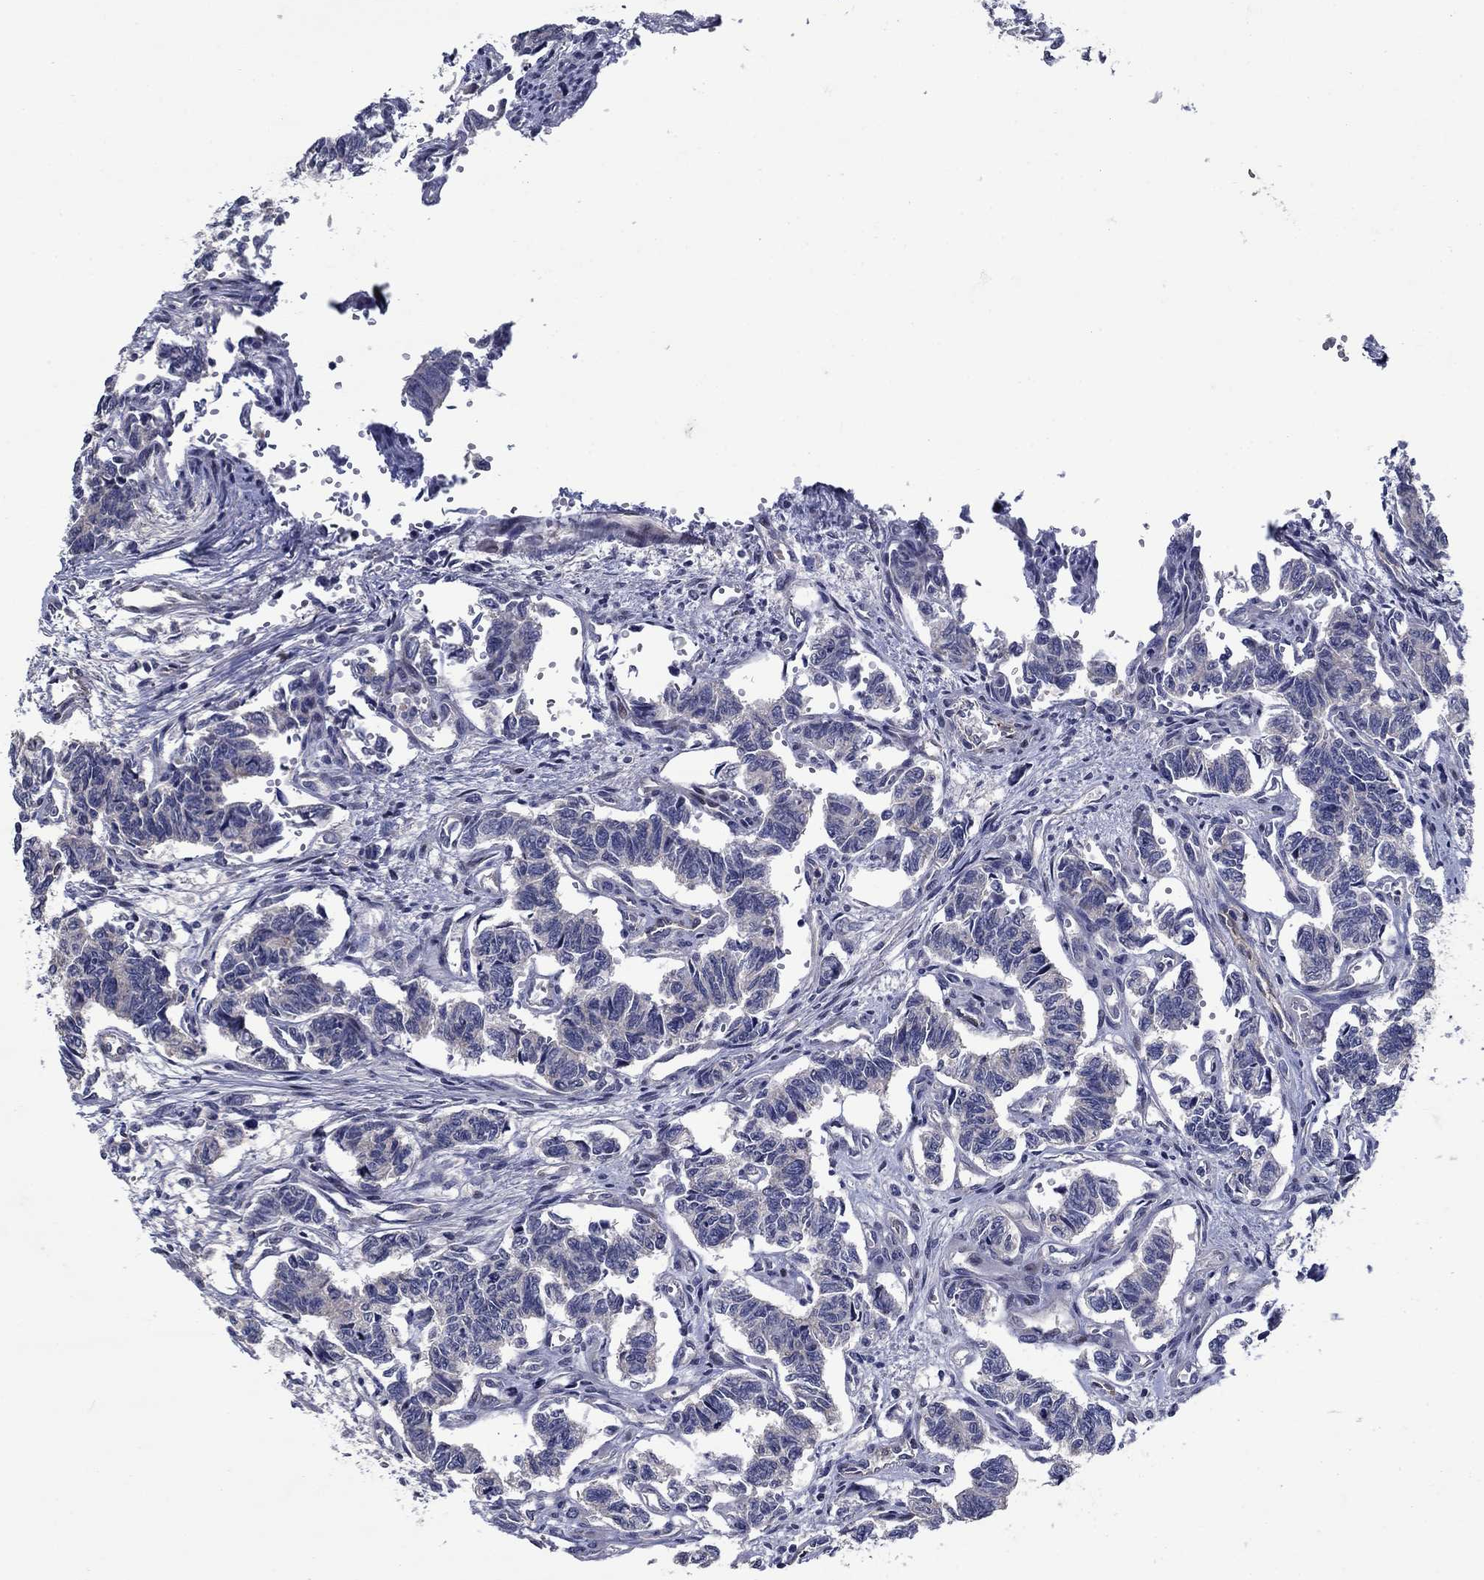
{"staining": {"intensity": "negative", "quantity": "none", "location": "none"}, "tissue": "carcinoid", "cell_type": "Tumor cells", "image_type": "cancer", "snomed": [{"axis": "morphology", "description": "Carcinoid, malignant, NOS"}, {"axis": "topography", "description": "Kidney"}], "caption": "This is a image of immunohistochemistry (IHC) staining of carcinoid, which shows no positivity in tumor cells.", "gene": "SLC7A1", "patient": {"sex": "female", "age": 41}}